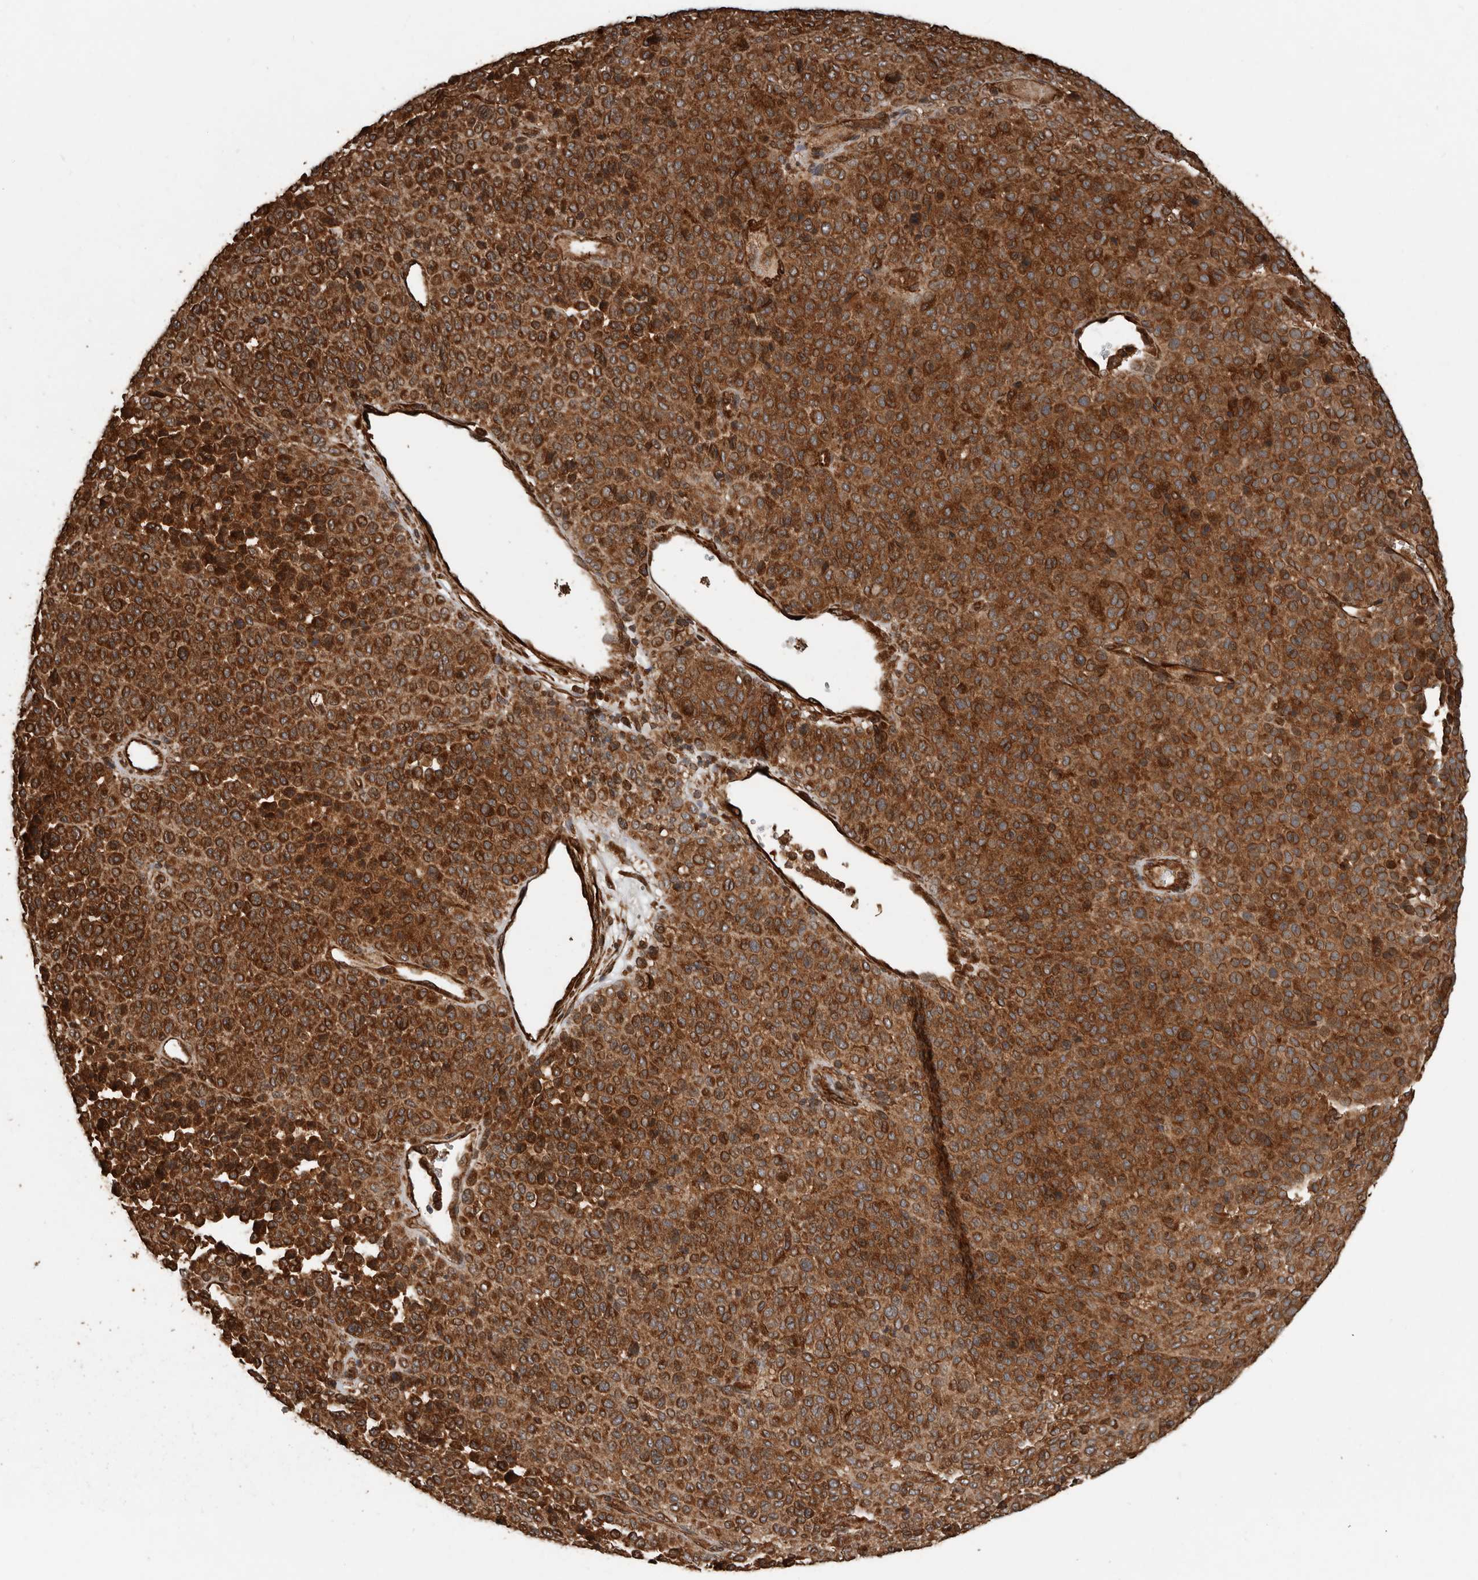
{"staining": {"intensity": "strong", "quantity": ">75%", "location": "cytoplasmic/membranous"}, "tissue": "melanoma", "cell_type": "Tumor cells", "image_type": "cancer", "snomed": [{"axis": "morphology", "description": "Malignant melanoma, Metastatic site"}, {"axis": "topography", "description": "Pancreas"}], "caption": "A micrograph of human malignant melanoma (metastatic site) stained for a protein shows strong cytoplasmic/membranous brown staining in tumor cells. The staining is performed using DAB brown chromogen to label protein expression. The nuclei are counter-stained blue using hematoxylin.", "gene": "YOD1", "patient": {"sex": "female", "age": 30}}